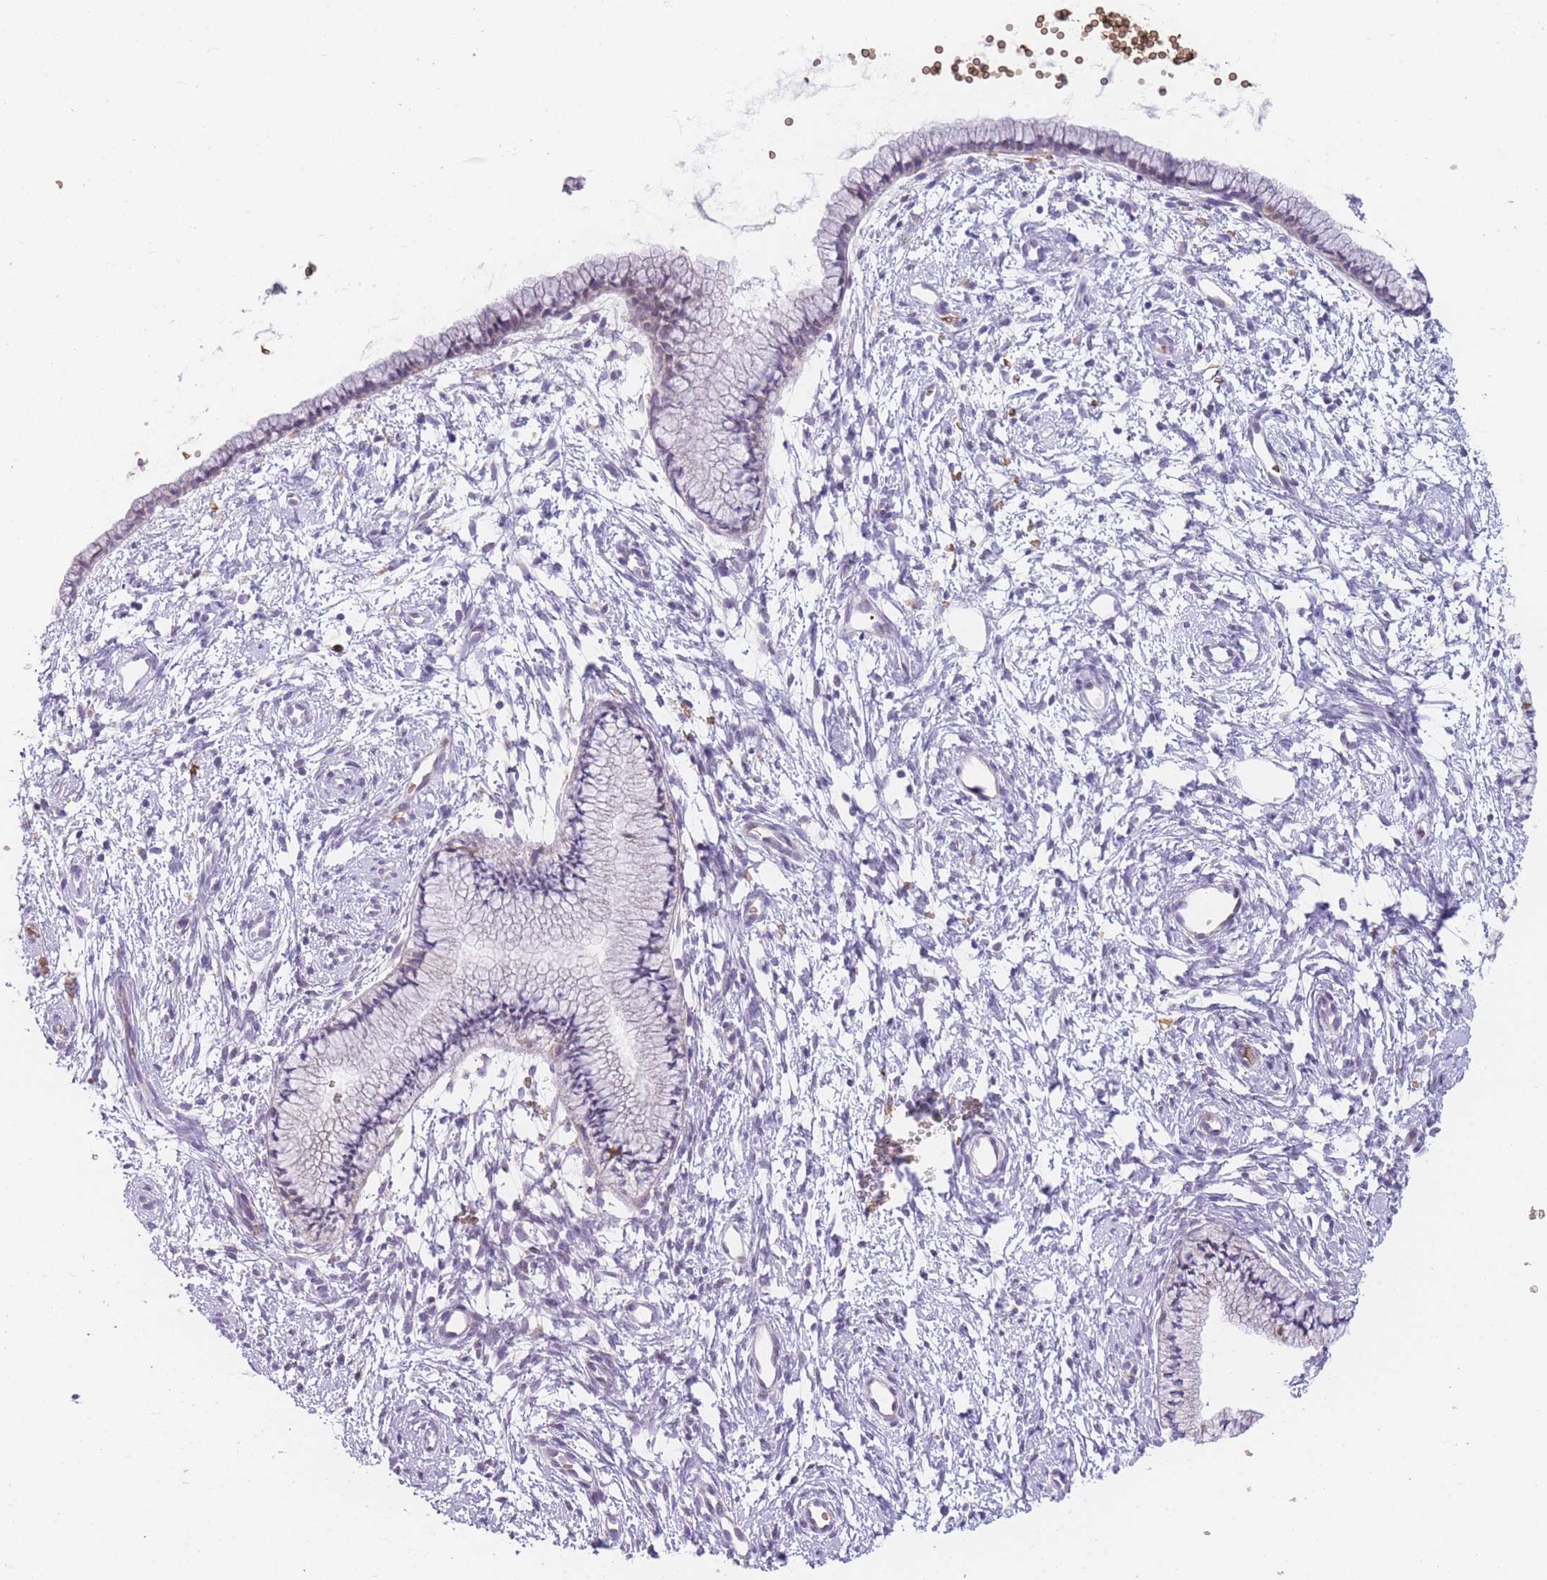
{"staining": {"intensity": "negative", "quantity": "none", "location": "none"}, "tissue": "cervix", "cell_type": "Glandular cells", "image_type": "normal", "snomed": [{"axis": "morphology", "description": "Normal tissue, NOS"}, {"axis": "topography", "description": "Cervix"}], "caption": "Glandular cells show no significant protein positivity in normal cervix. (DAB (3,3'-diaminobenzidine) immunohistochemistry (IHC), high magnification).", "gene": "SMPD4", "patient": {"sex": "female", "age": 57}}